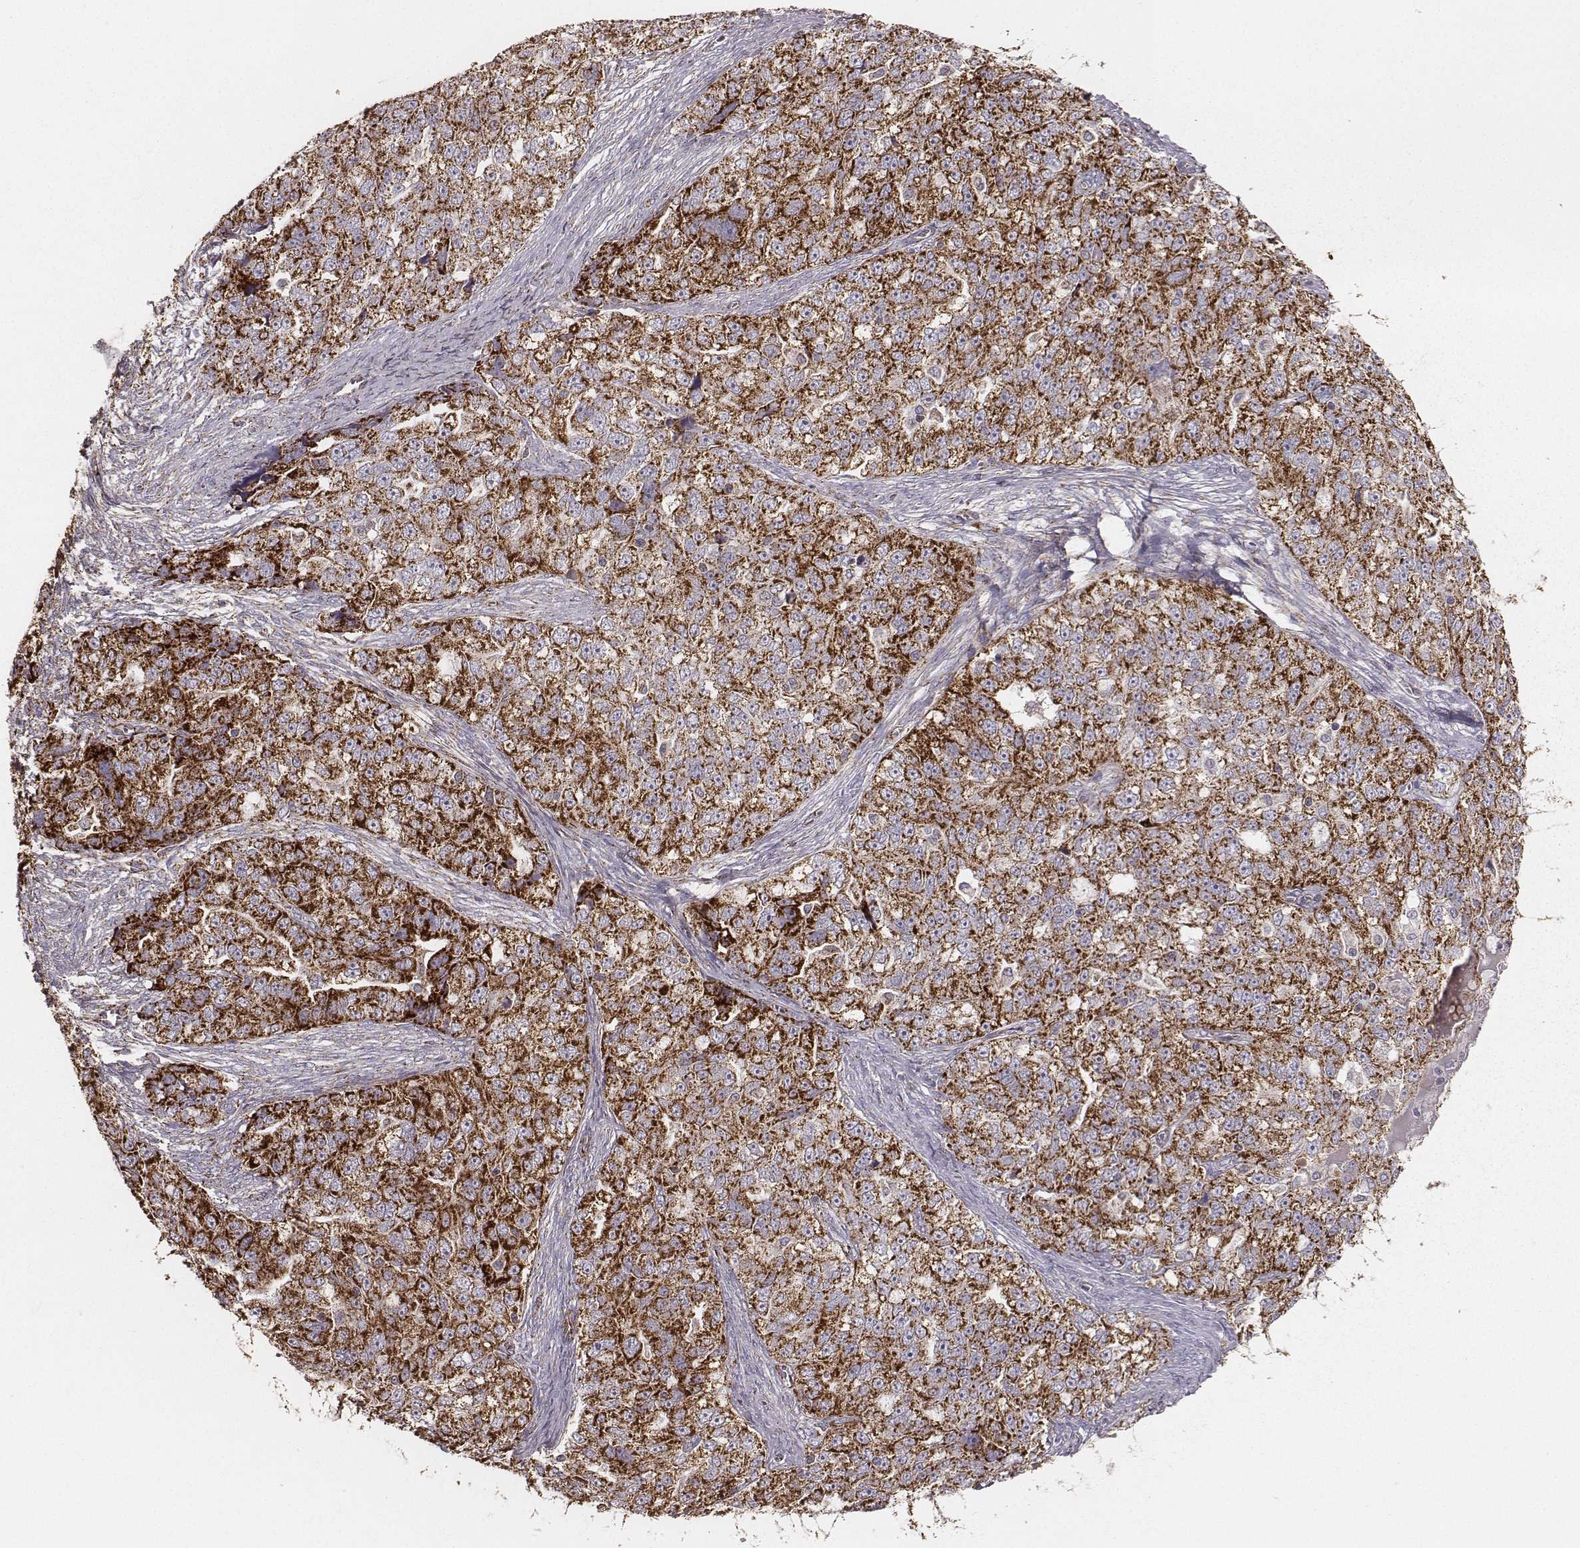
{"staining": {"intensity": "strong", "quantity": ">75%", "location": "cytoplasmic/membranous"}, "tissue": "ovarian cancer", "cell_type": "Tumor cells", "image_type": "cancer", "snomed": [{"axis": "morphology", "description": "Cystadenocarcinoma, serous, NOS"}, {"axis": "topography", "description": "Ovary"}], "caption": "Tumor cells show high levels of strong cytoplasmic/membranous staining in about >75% of cells in human ovarian cancer (serous cystadenocarcinoma).", "gene": "TUFM", "patient": {"sex": "female", "age": 51}}